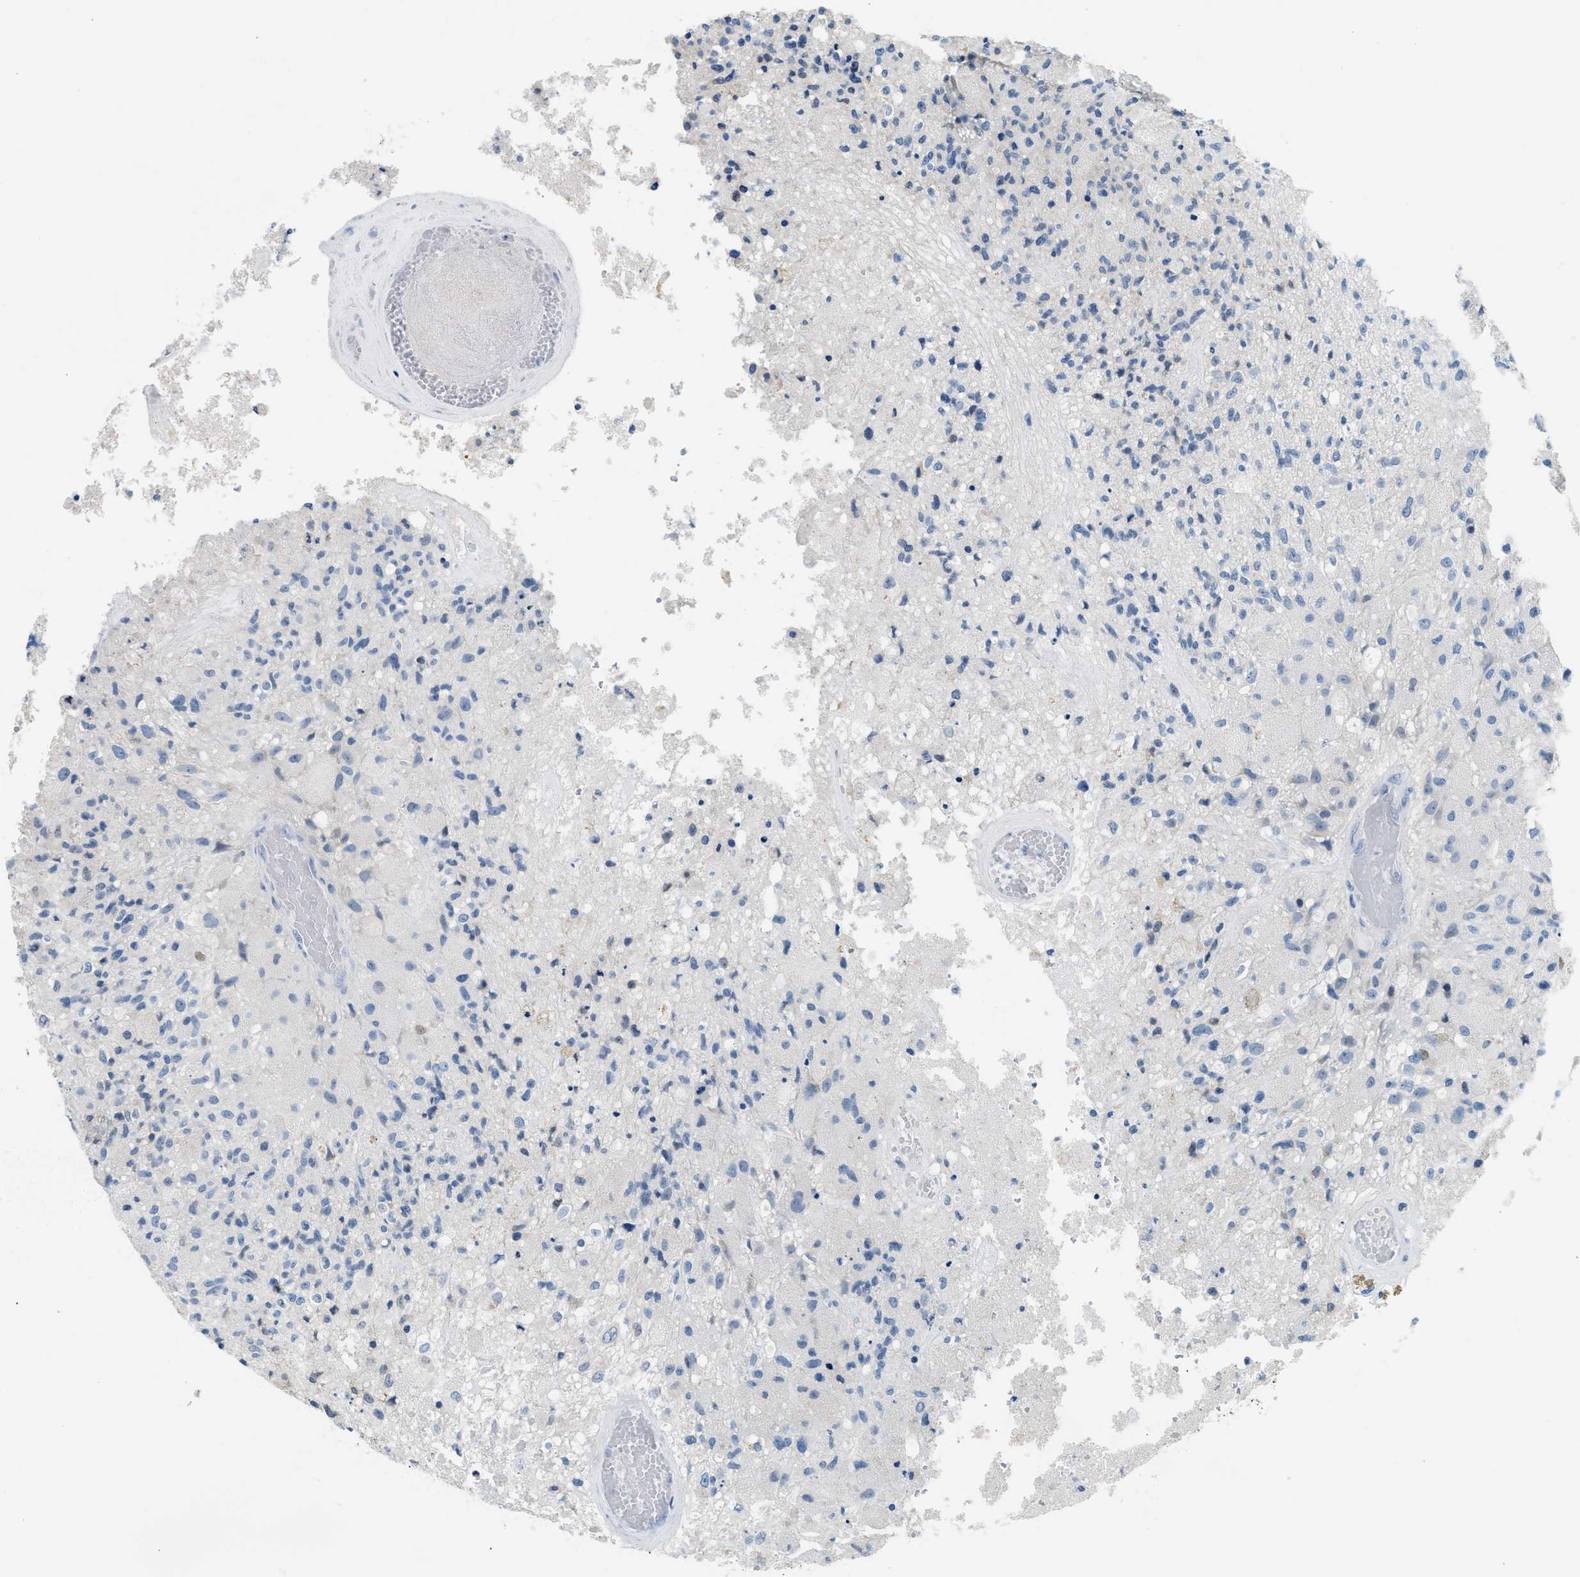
{"staining": {"intensity": "negative", "quantity": "none", "location": "none"}, "tissue": "glioma", "cell_type": "Tumor cells", "image_type": "cancer", "snomed": [{"axis": "morphology", "description": "Normal tissue, NOS"}, {"axis": "morphology", "description": "Glioma, malignant, High grade"}, {"axis": "topography", "description": "Cerebral cortex"}], "caption": "Tumor cells show no significant expression in malignant glioma (high-grade).", "gene": "CLDN18", "patient": {"sex": "male", "age": 77}}